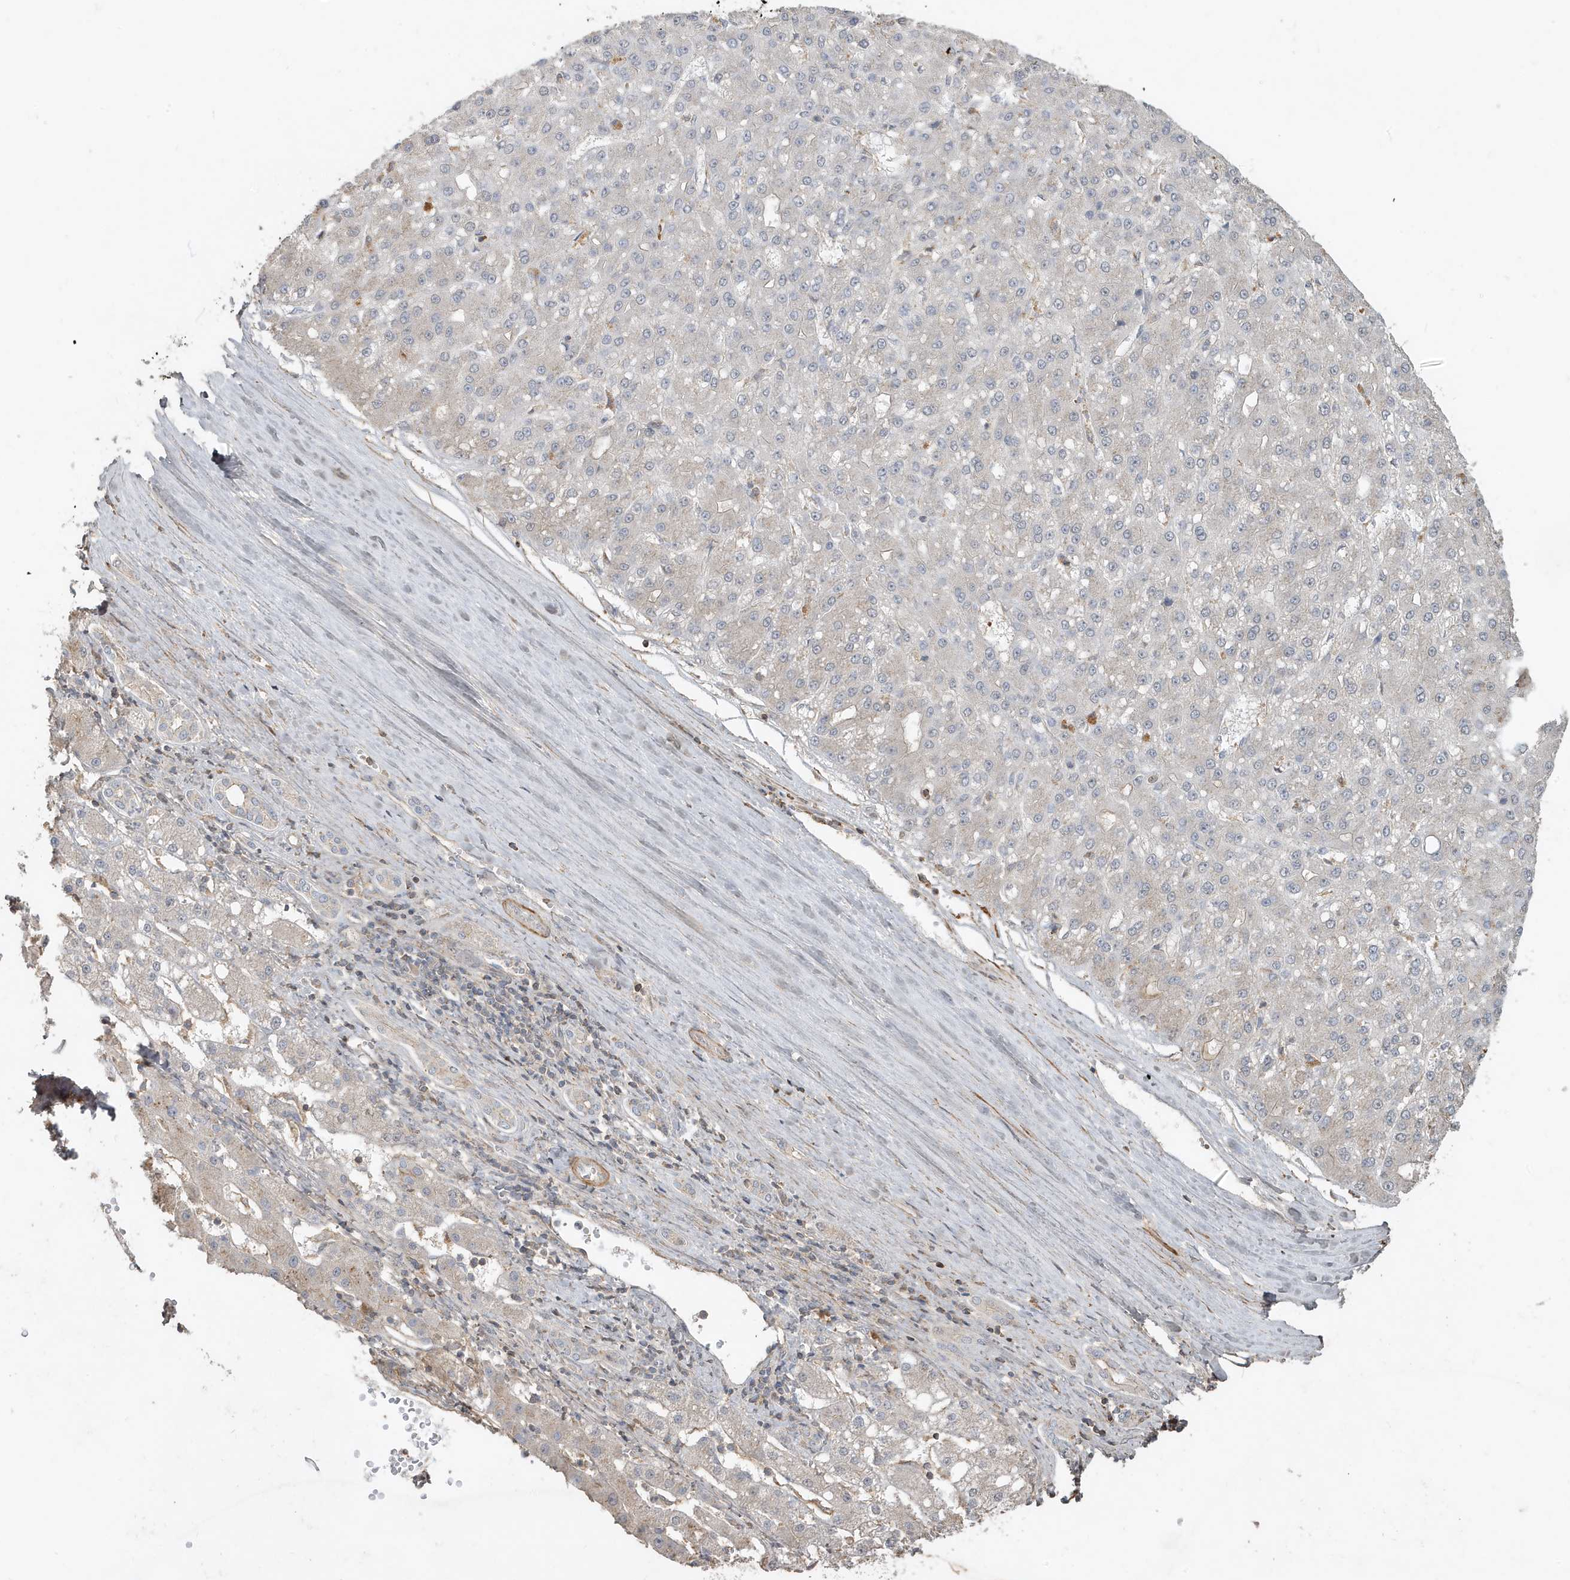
{"staining": {"intensity": "negative", "quantity": "none", "location": "none"}, "tissue": "liver cancer", "cell_type": "Tumor cells", "image_type": "cancer", "snomed": [{"axis": "morphology", "description": "Carcinoma, Hepatocellular, NOS"}, {"axis": "topography", "description": "Liver"}], "caption": "IHC photomicrograph of liver hepatocellular carcinoma stained for a protein (brown), which demonstrates no staining in tumor cells.", "gene": "PRRT3", "patient": {"sex": "male", "age": 67}}